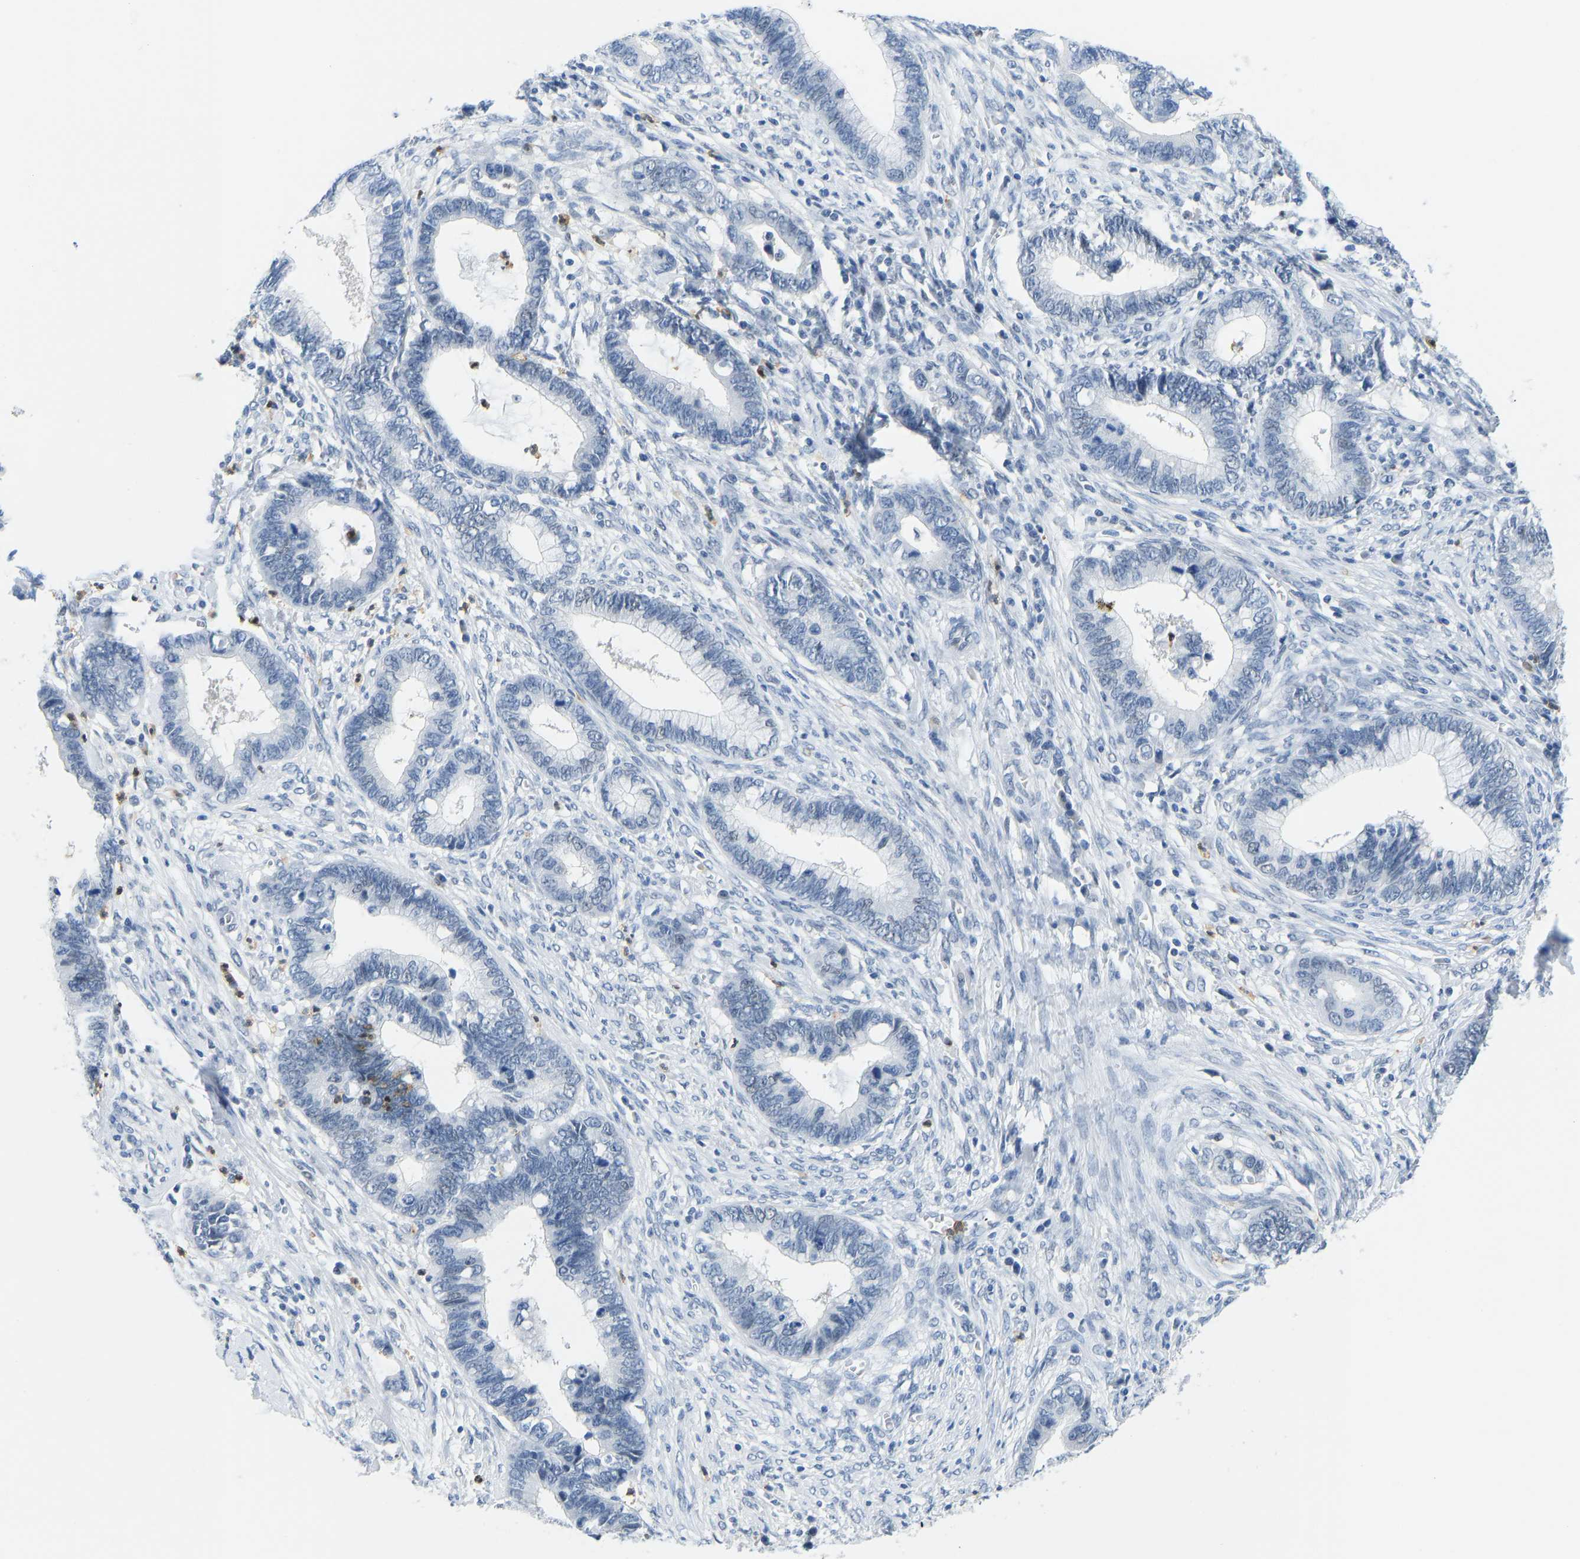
{"staining": {"intensity": "negative", "quantity": "none", "location": "none"}, "tissue": "cervical cancer", "cell_type": "Tumor cells", "image_type": "cancer", "snomed": [{"axis": "morphology", "description": "Adenocarcinoma, NOS"}, {"axis": "topography", "description": "Cervix"}], "caption": "Tumor cells show no significant staining in adenocarcinoma (cervical).", "gene": "TXNDC2", "patient": {"sex": "female", "age": 44}}